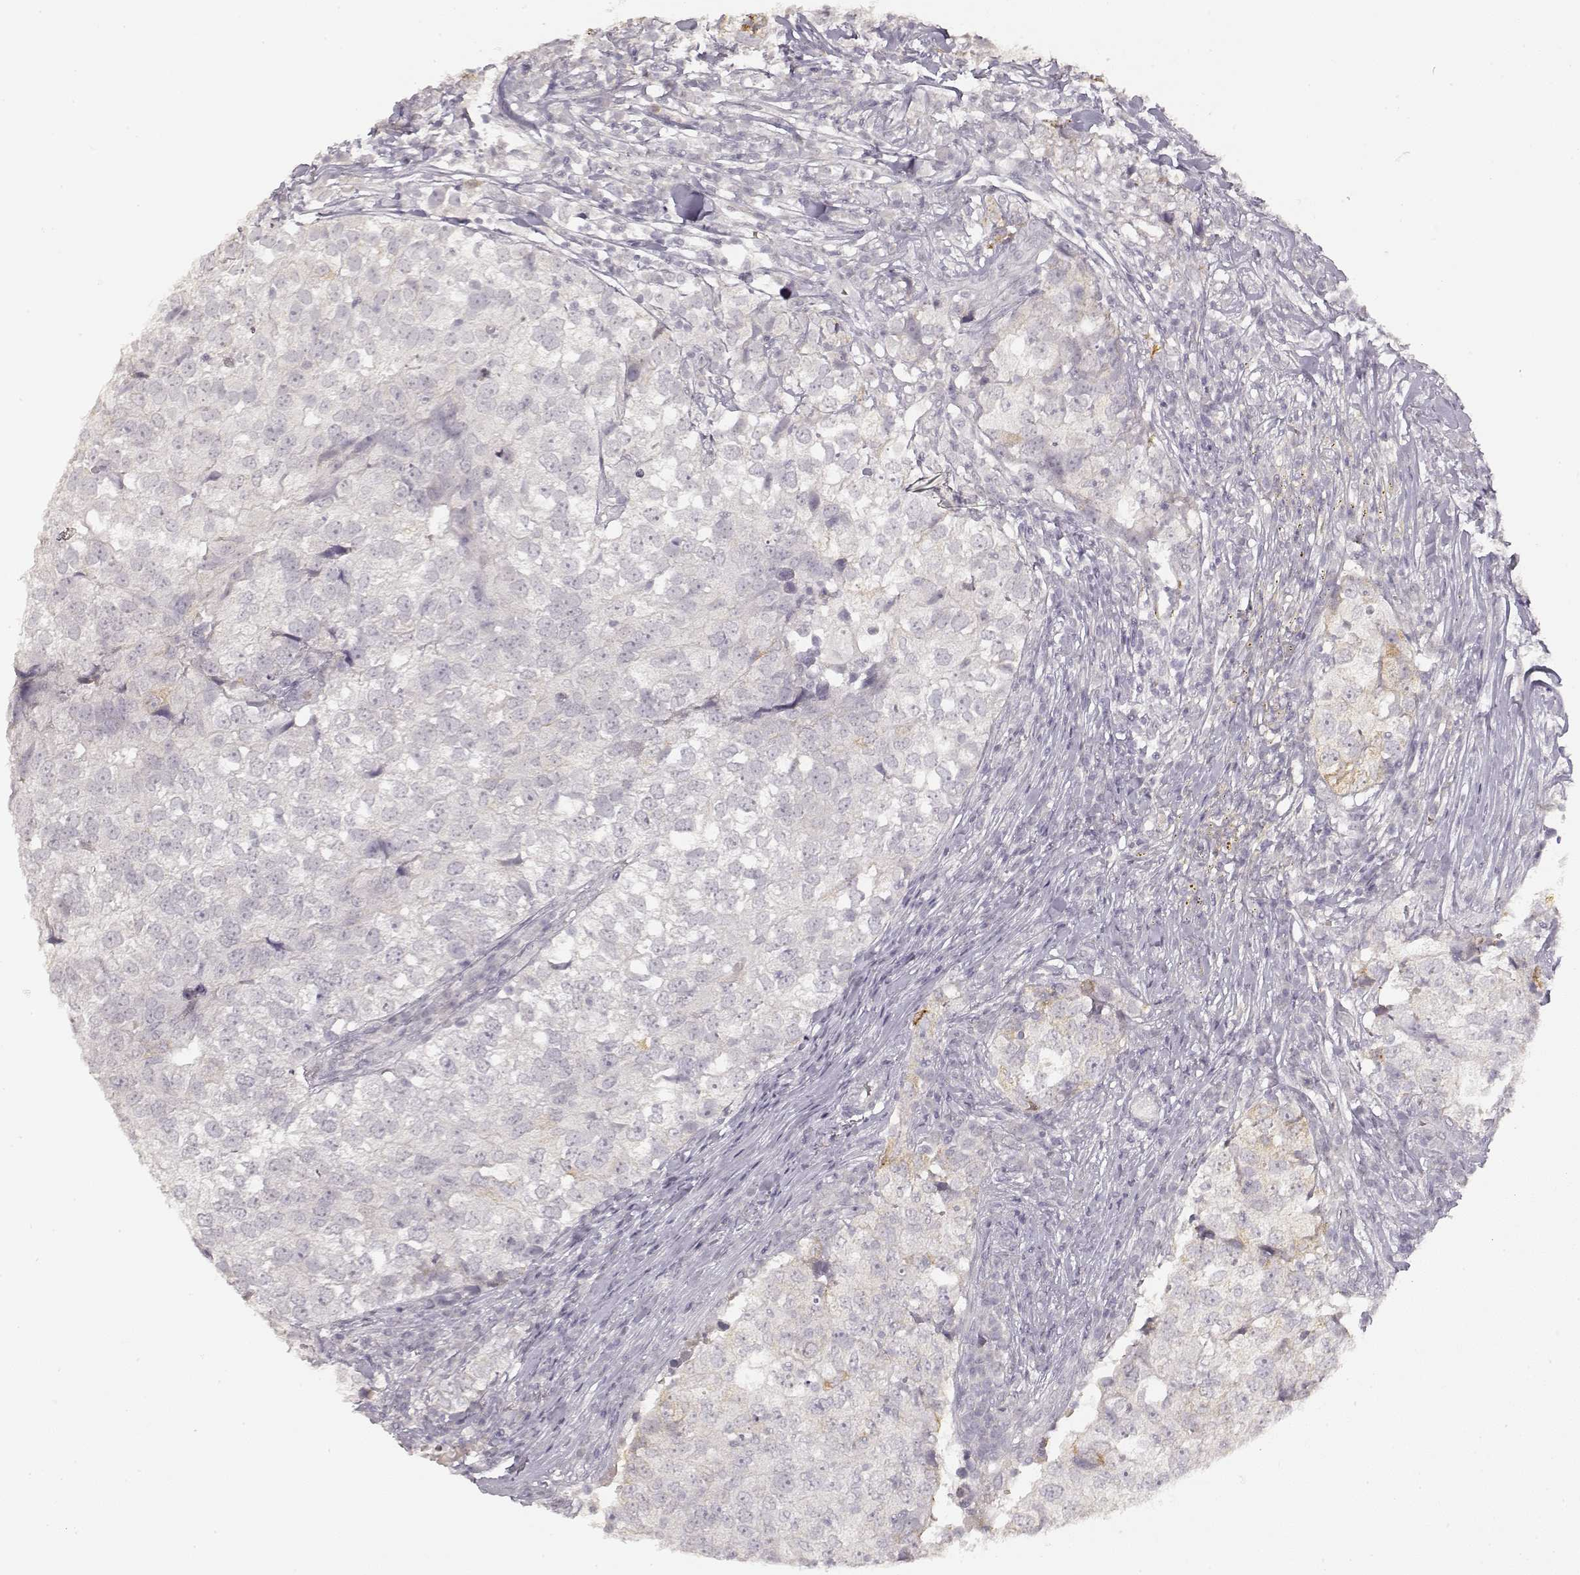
{"staining": {"intensity": "negative", "quantity": "none", "location": "none"}, "tissue": "breast cancer", "cell_type": "Tumor cells", "image_type": "cancer", "snomed": [{"axis": "morphology", "description": "Duct carcinoma"}, {"axis": "topography", "description": "Breast"}], "caption": "IHC histopathology image of neoplastic tissue: infiltrating ductal carcinoma (breast) stained with DAB demonstrates no significant protein positivity in tumor cells. The staining was performed using DAB to visualize the protein expression in brown, while the nuclei were stained in blue with hematoxylin (Magnification: 20x).", "gene": "LAMC2", "patient": {"sex": "female", "age": 30}}